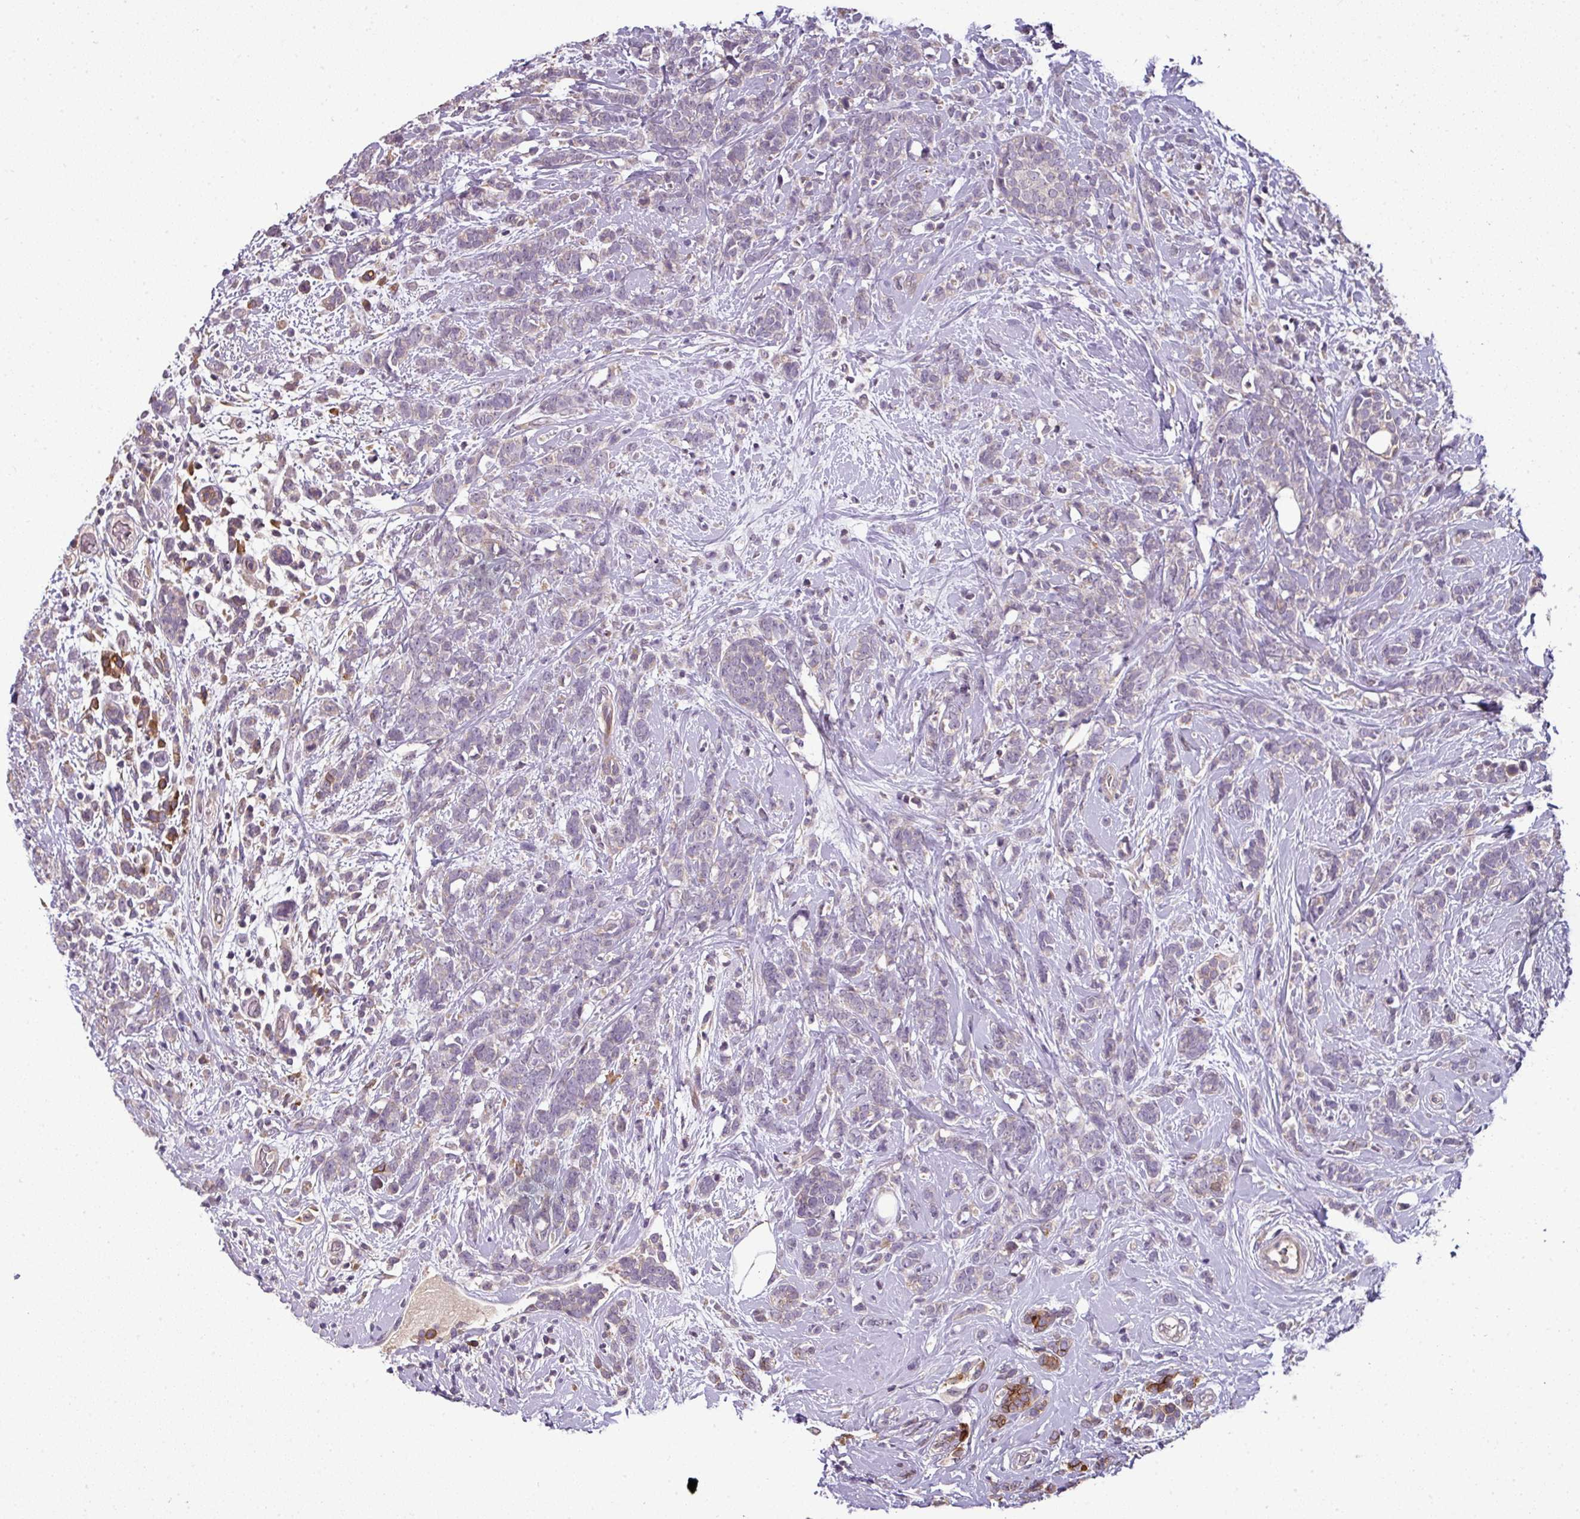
{"staining": {"intensity": "negative", "quantity": "none", "location": "none"}, "tissue": "breast cancer", "cell_type": "Tumor cells", "image_type": "cancer", "snomed": [{"axis": "morphology", "description": "Lobular carcinoma"}, {"axis": "topography", "description": "Breast"}], "caption": "Immunohistochemistry (IHC) histopathology image of neoplastic tissue: human breast cancer (lobular carcinoma) stained with DAB (3,3'-diaminobenzidine) exhibits no significant protein positivity in tumor cells. Brightfield microscopy of immunohistochemistry (IHC) stained with DAB (brown) and hematoxylin (blue), captured at high magnification.", "gene": "SPCS3", "patient": {"sex": "female", "age": 58}}